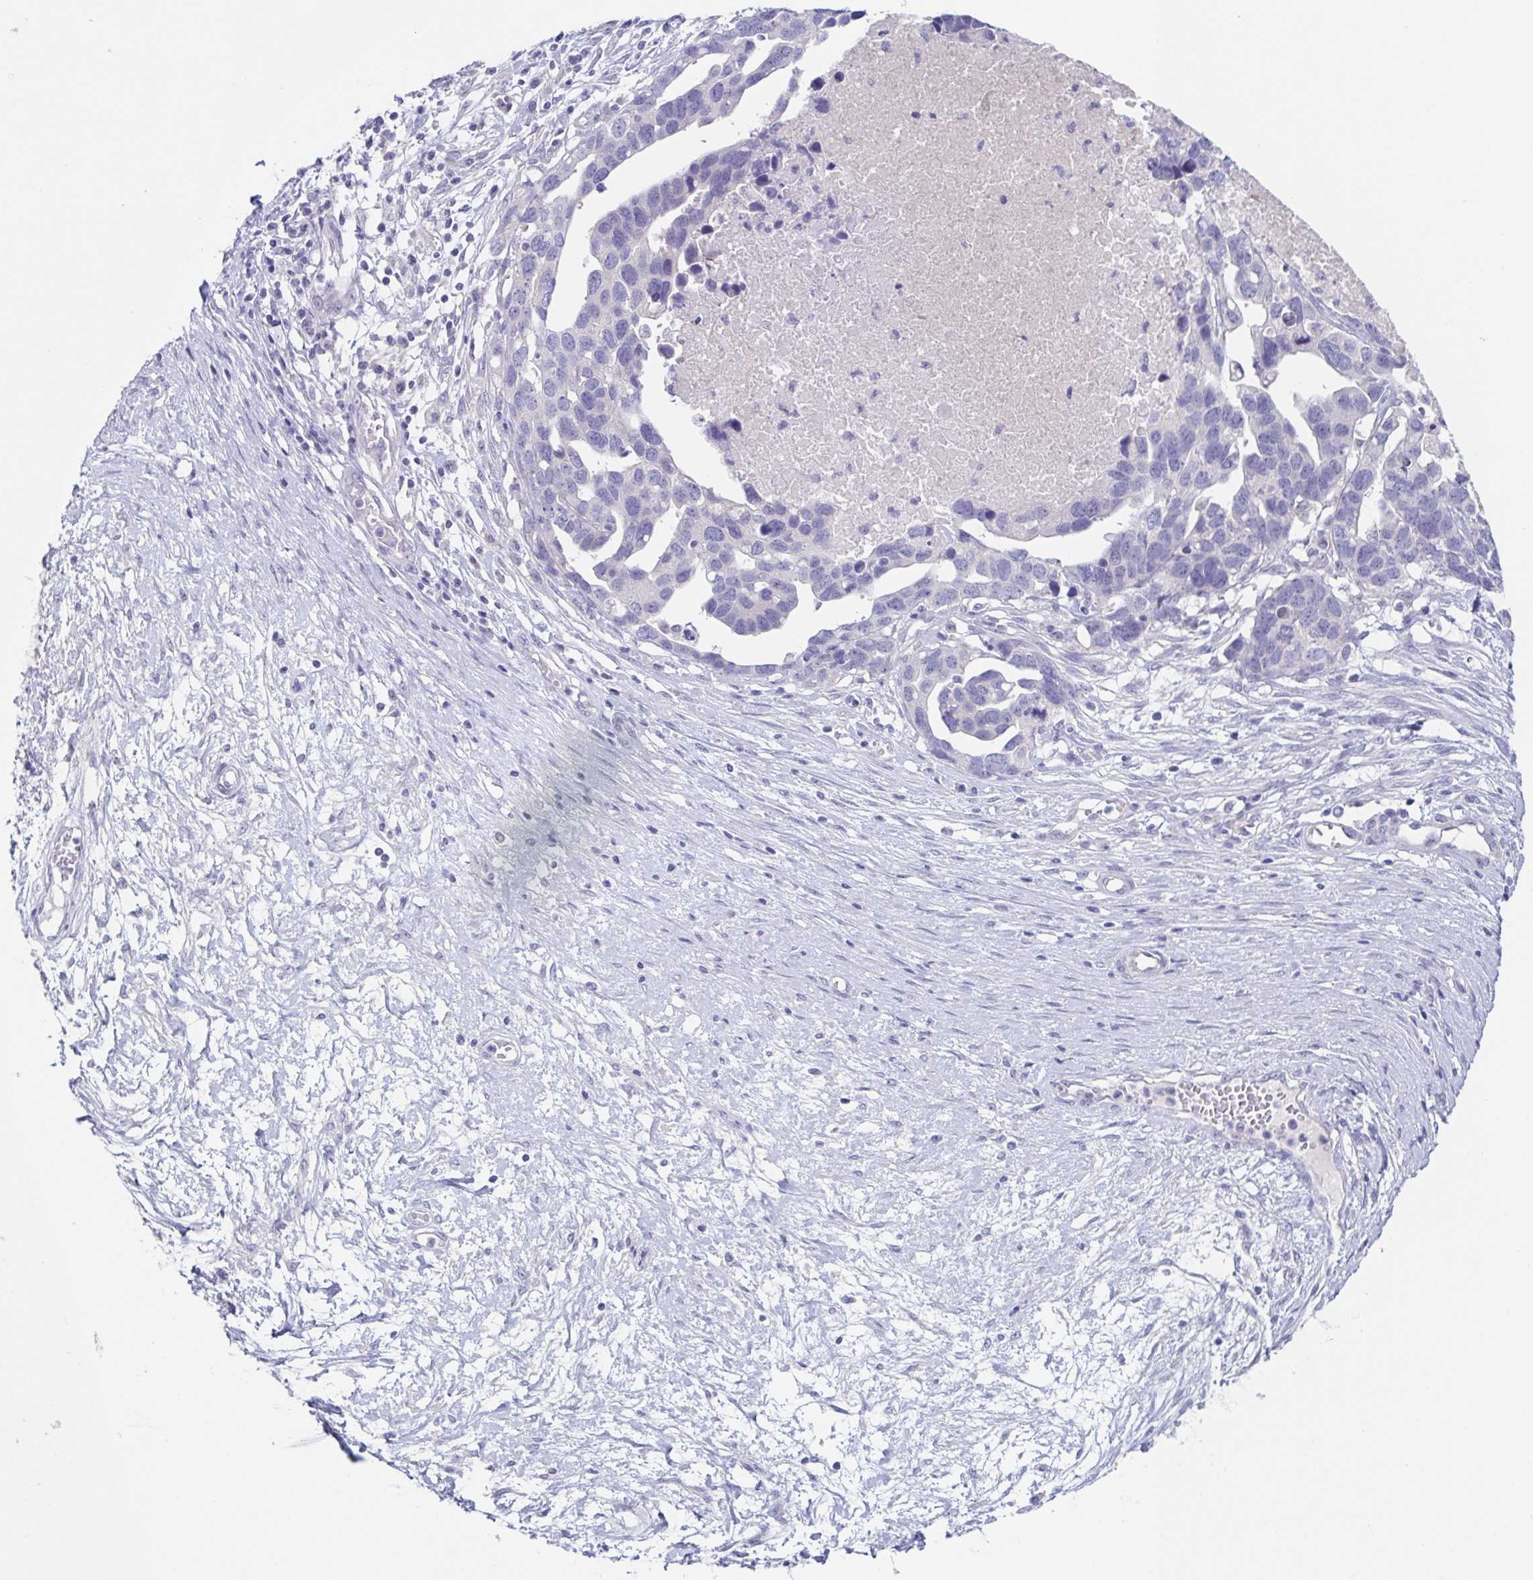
{"staining": {"intensity": "negative", "quantity": "none", "location": "none"}, "tissue": "ovarian cancer", "cell_type": "Tumor cells", "image_type": "cancer", "snomed": [{"axis": "morphology", "description": "Cystadenocarcinoma, serous, NOS"}, {"axis": "topography", "description": "Ovary"}], "caption": "DAB immunohistochemical staining of ovarian serous cystadenocarcinoma demonstrates no significant expression in tumor cells.", "gene": "HTR2A", "patient": {"sex": "female", "age": 54}}